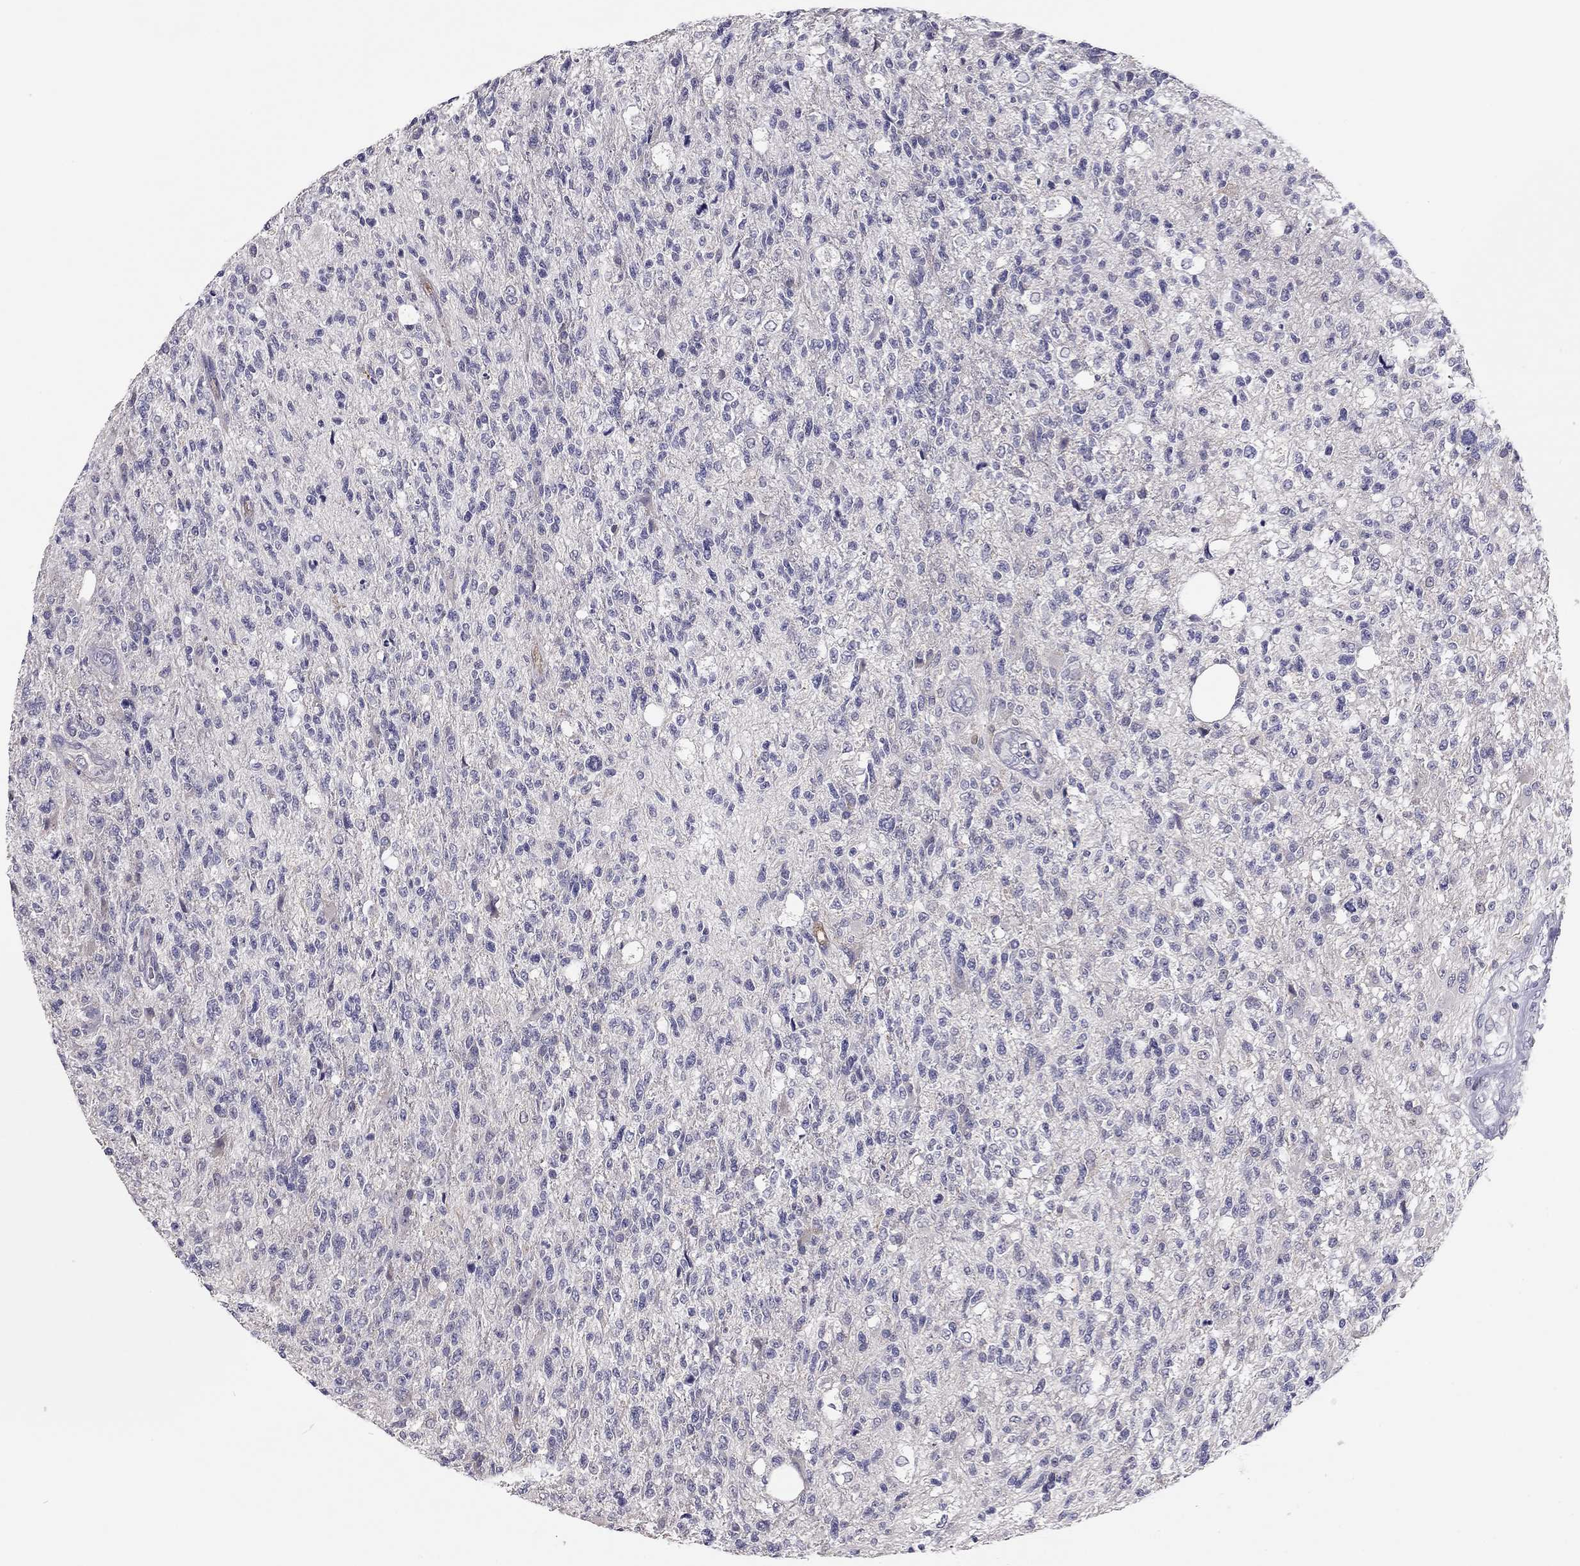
{"staining": {"intensity": "negative", "quantity": "none", "location": "none"}, "tissue": "glioma", "cell_type": "Tumor cells", "image_type": "cancer", "snomed": [{"axis": "morphology", "description": "Glioma, malignant, High grade"}, {"axis": "topography", "description": "Brain"}], "caption": "Immunohistochemistry photomicrograph of human glioma stained for a protein (brown), which reveals no positivity in tumor cells.", "gene": "SCARB1", "patient": {"sex": "male", "age": 56}}